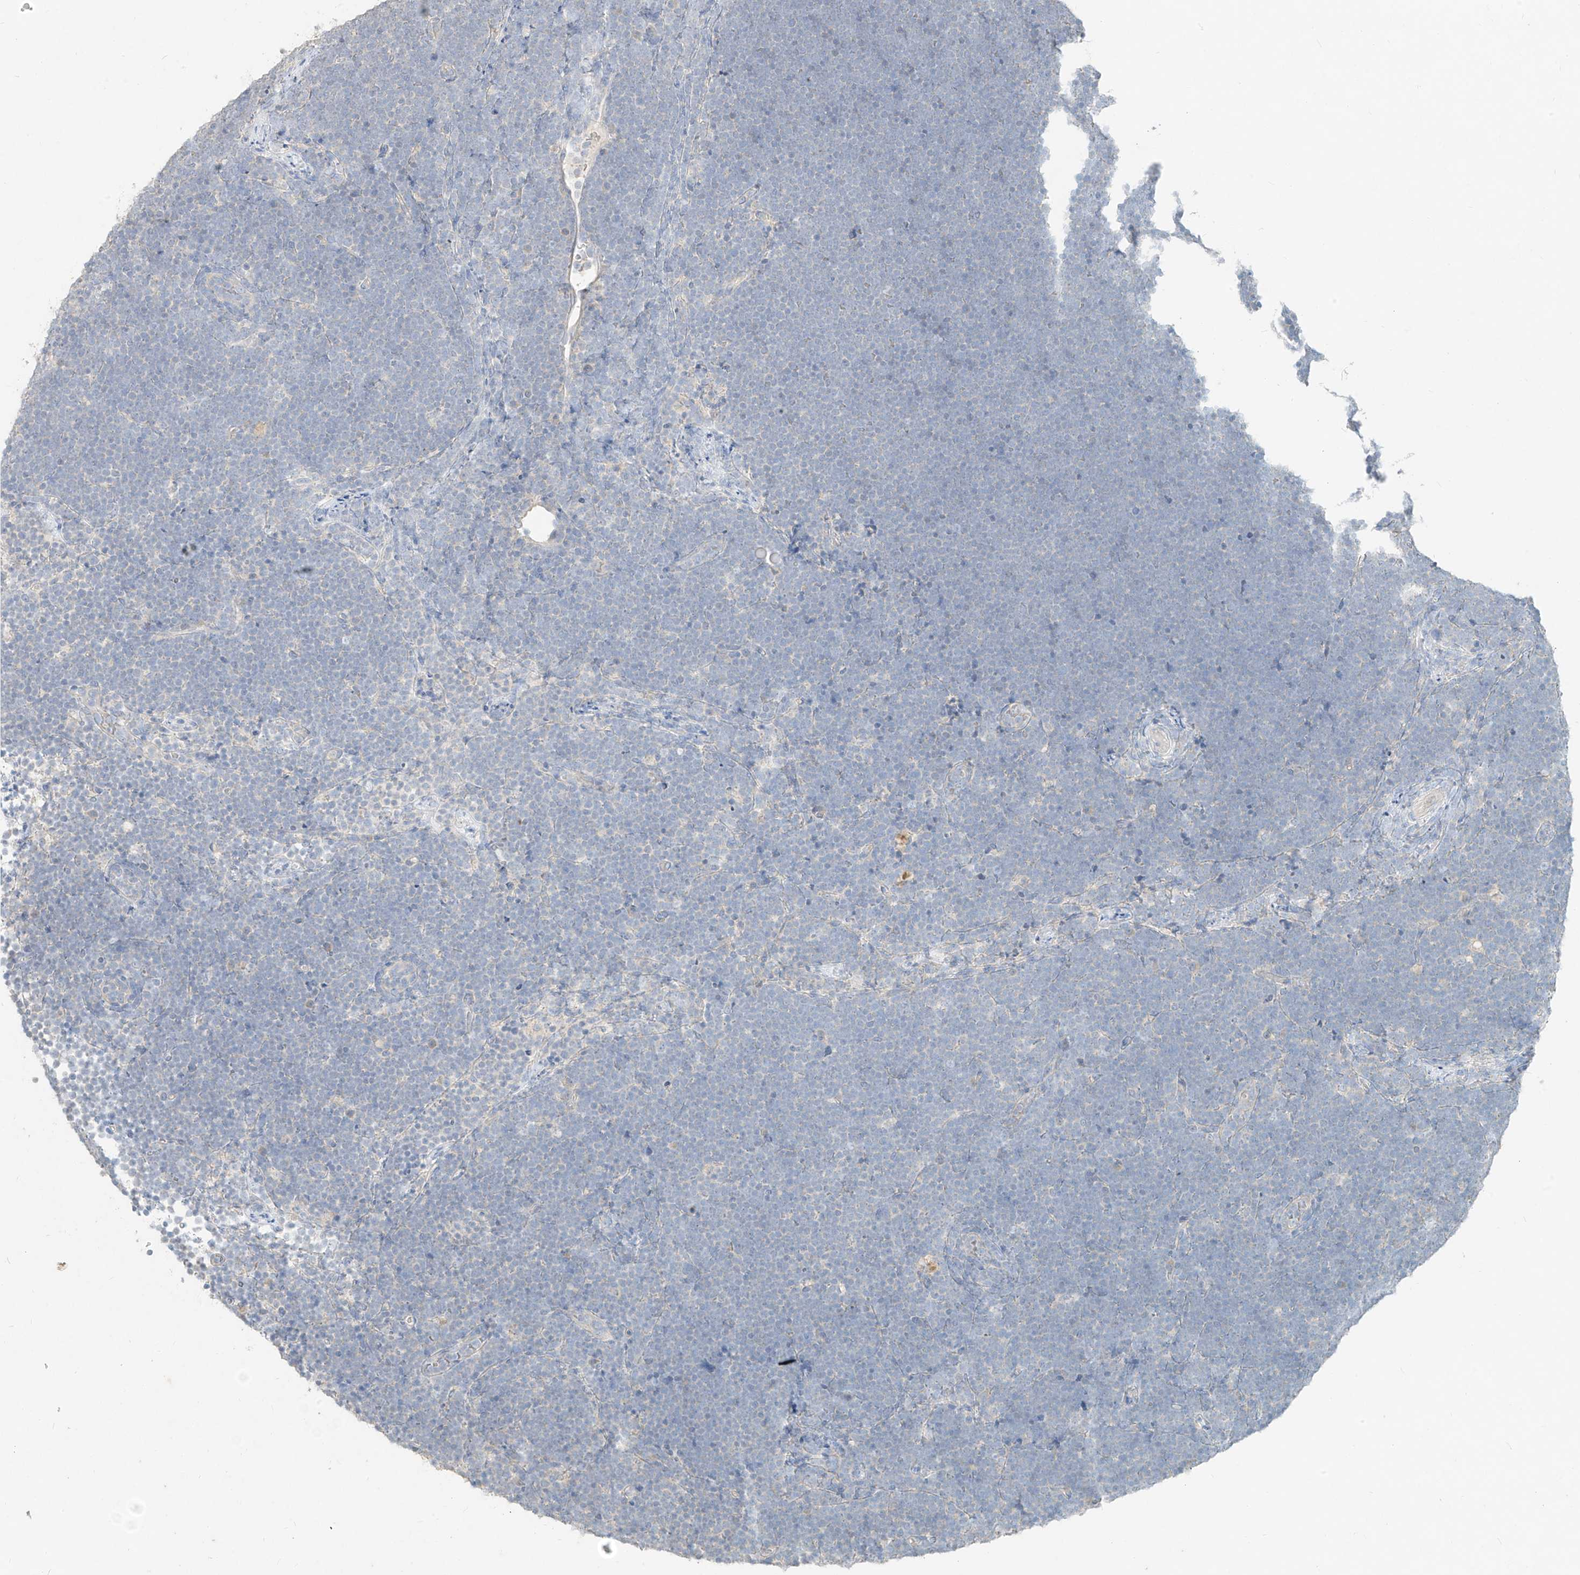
{"staining": {"intensity": "negative", "quantity": "none", "location": "none"}, "tissue": "lymphoma", "cell_type": "Tumor cells", "image_type": "cancer", "snomed": [{"axis": "morphology", "description": "Malignant lymphoma, non-Hodgkin's type, High grade"}, {"axis": "topography", "description": "Lymph node"}], "caption": "Immunohistochemical staining of lymphoma exhibits no significant positivity in tumor cells. Brightfield microscopy of immunohistochemistry (IHC) stained with DAB (3,3'-diaminobenzidine) (brown) and hematoxylin (blue), captured at high magnification.", "gene": "ZZEF1", "patient": {"sex": "male", "age": 13}}